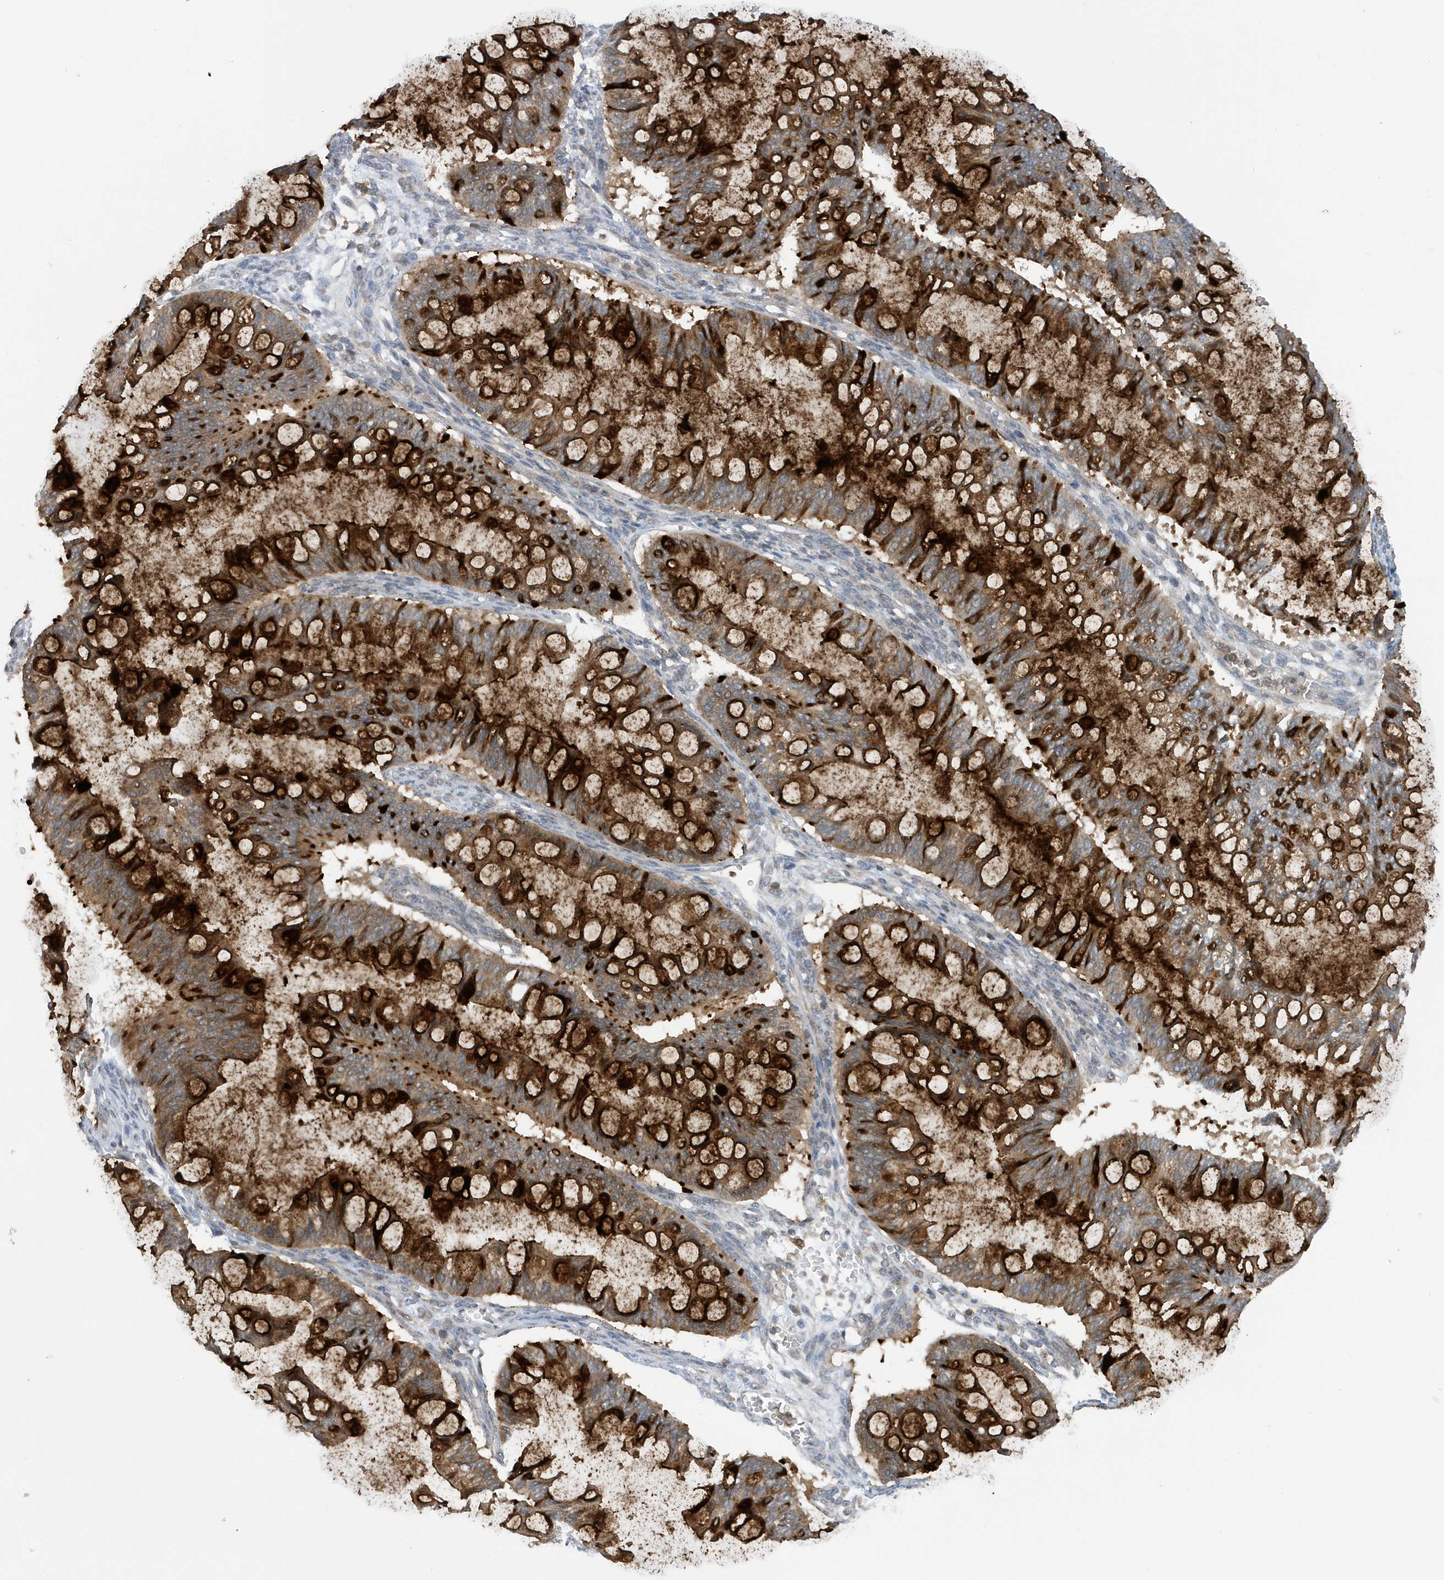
{"staining": {"intensity": "strong", "quantity": "25%-75%", "location": "cytoplasmic/membranous"}, "tissue": "ovarian cancer", "cell_type": "Tumor cells", "image_type": "cancer", "snomed": [{"axis": "morphology", "description": "Cystadenocarcinoma, mucinous, NOS"}, {"axis": "topography", "description": "Ovary"}], "caption": "Immunohistochemical staining of human ovarian cancer displays high levels of strong cytoplasmic/membranous positivity in approximately 25%-75% of tumor cells.", "gene": "NSUN3", "patient": {"sex": "female", "age": 73}}